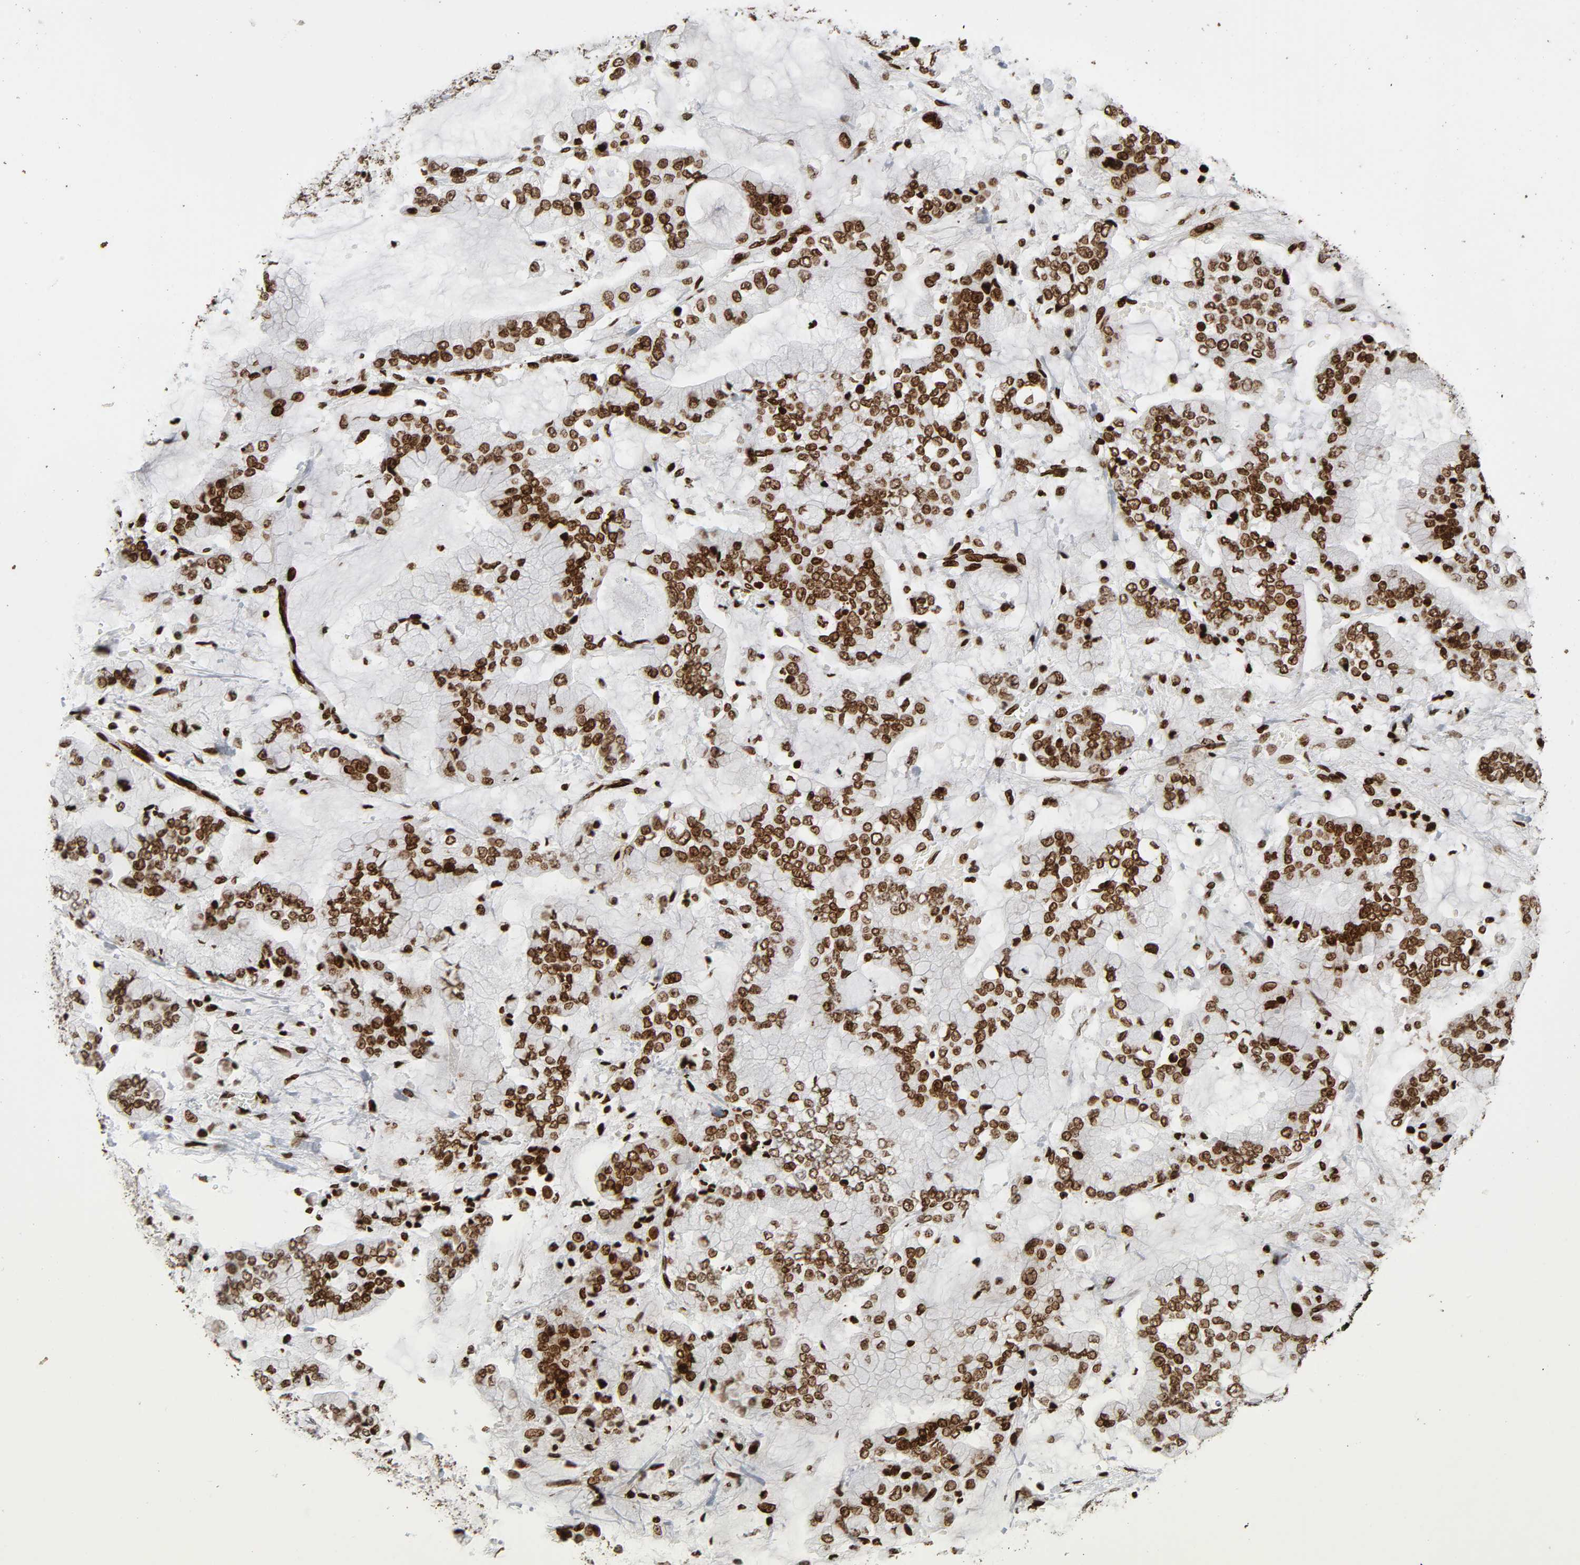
{"staining": {"intensity": "strong", "quantity": ">75%", "location": "nuclear"}, "tissue": "stomach cancer", "cell_type": "Tumor cells", "image_type": "cancer", "snomed": [{"axis": "morphology", "description": "Normal tissue, NOS"}, {"axis": "morphology", "description": "Adenocarcinoma, NOS"}, {"axis": "topography", "description": "Stomach, upper"}, {"axis": "topography", "description": "Stomach"}], "caption": "IHC photomicrograph of neoplastic tissue: human stomach cancer (adenocarcinoma) stained using immunohistochemistry shows high levels of strong protein expression localized specifically in the nuclear of tumor cells, appearing as a nuclear brown color.", "gene": "RXRA", "patient": {"sex": "male", "age": 76}}